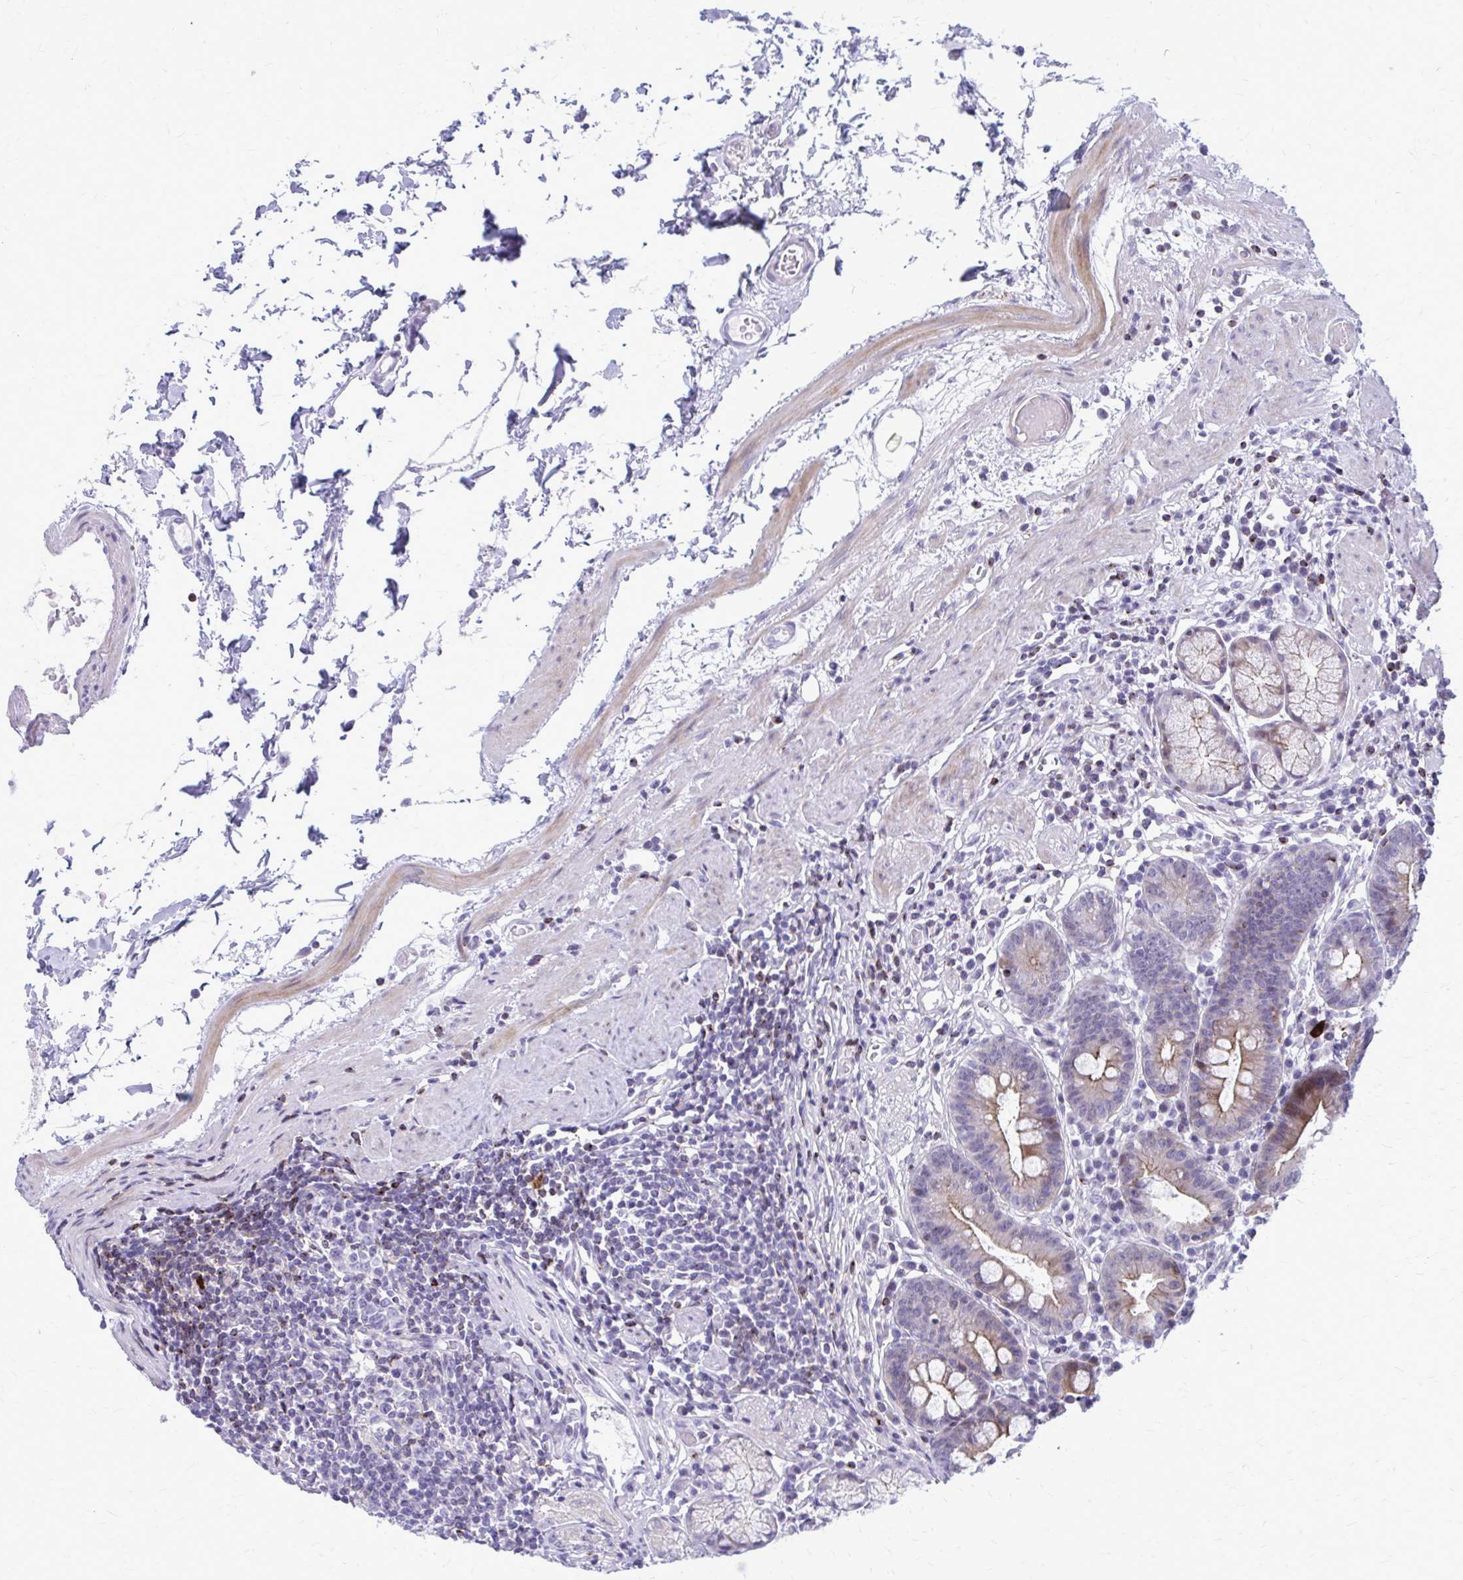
{"staining": {"intensity": "moderate", "quantity": "25%-75%", "location": "cytoplasmic/membranous"}, "tissue": "stomach", "cell_type": "Glandular cells", "image_type": "normal", "snomed": [{"axis": "morphology", "description": "Normal tissue, NOS"}, {"axis": "topography", "description": "Stomach"}], "caption": "Glandular cells exhibit medium levels of moderate cytoplasmic/membranous positivity in about 25%-75% of cells in normal human stomach.", "gene": "PEDS1", "patient": {"sex": "male", "age": 55}}